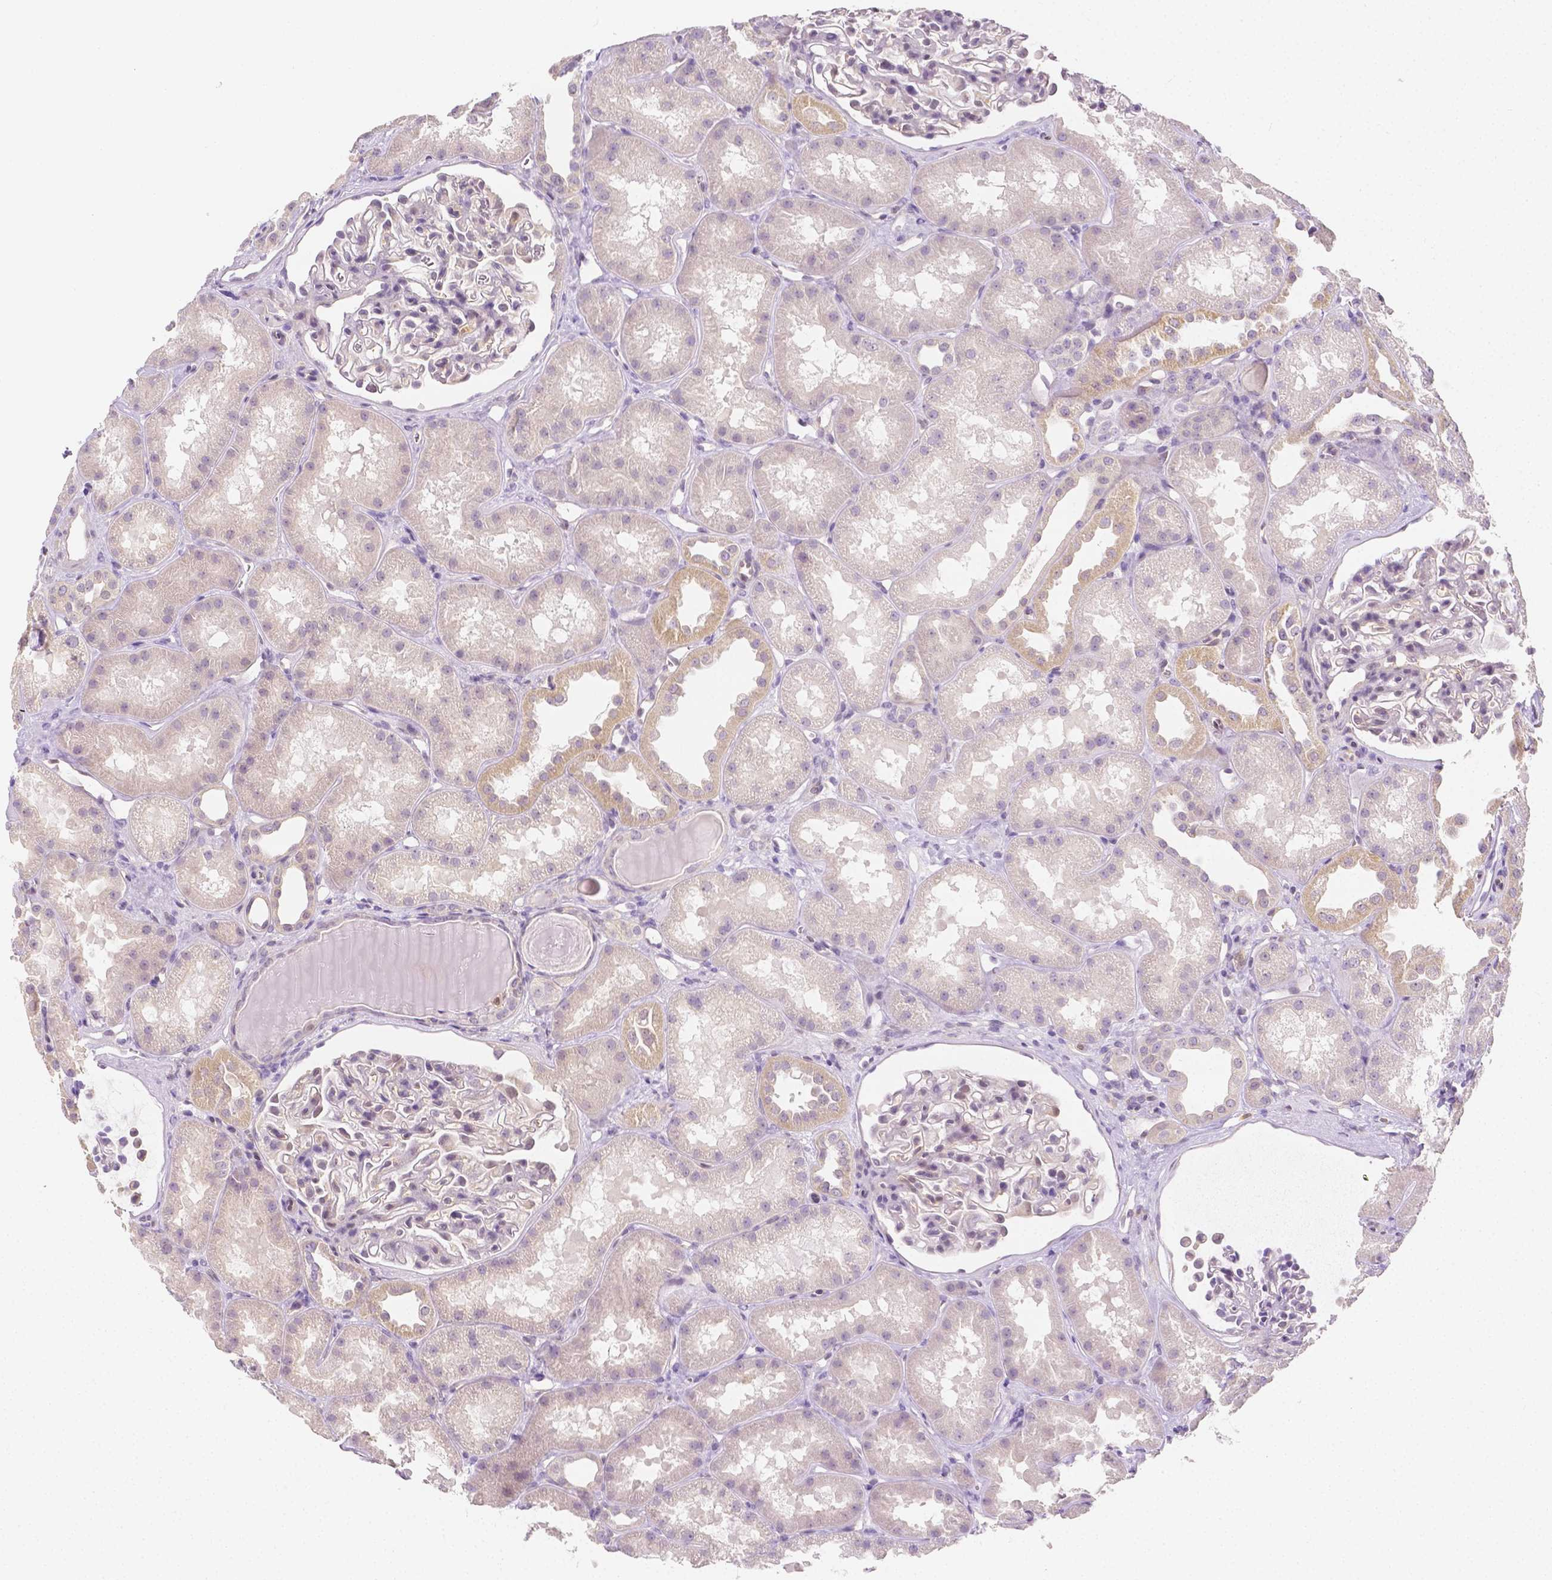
{"staining": {"intensity": "negative", "quantity": "none", "location": "none"}, "tissue": "kidney", "cell_type": "Cells in glomeruli", "image_type": "normal", "snomed": [{"axis": "morphology", "description": "Normal tissue, NOS"}, {"axis": "topography", "description": "Kidney"}], "caption": "There is no significant expression in cells in glomeruli of kidney. (Stains: DAB immunohistochemistry with hematoxylin counter stain, Microscopy: brightfield microscopy at high magnification).", "gene": "SGTB", "patient": {"sex": "male", "age": 61}}